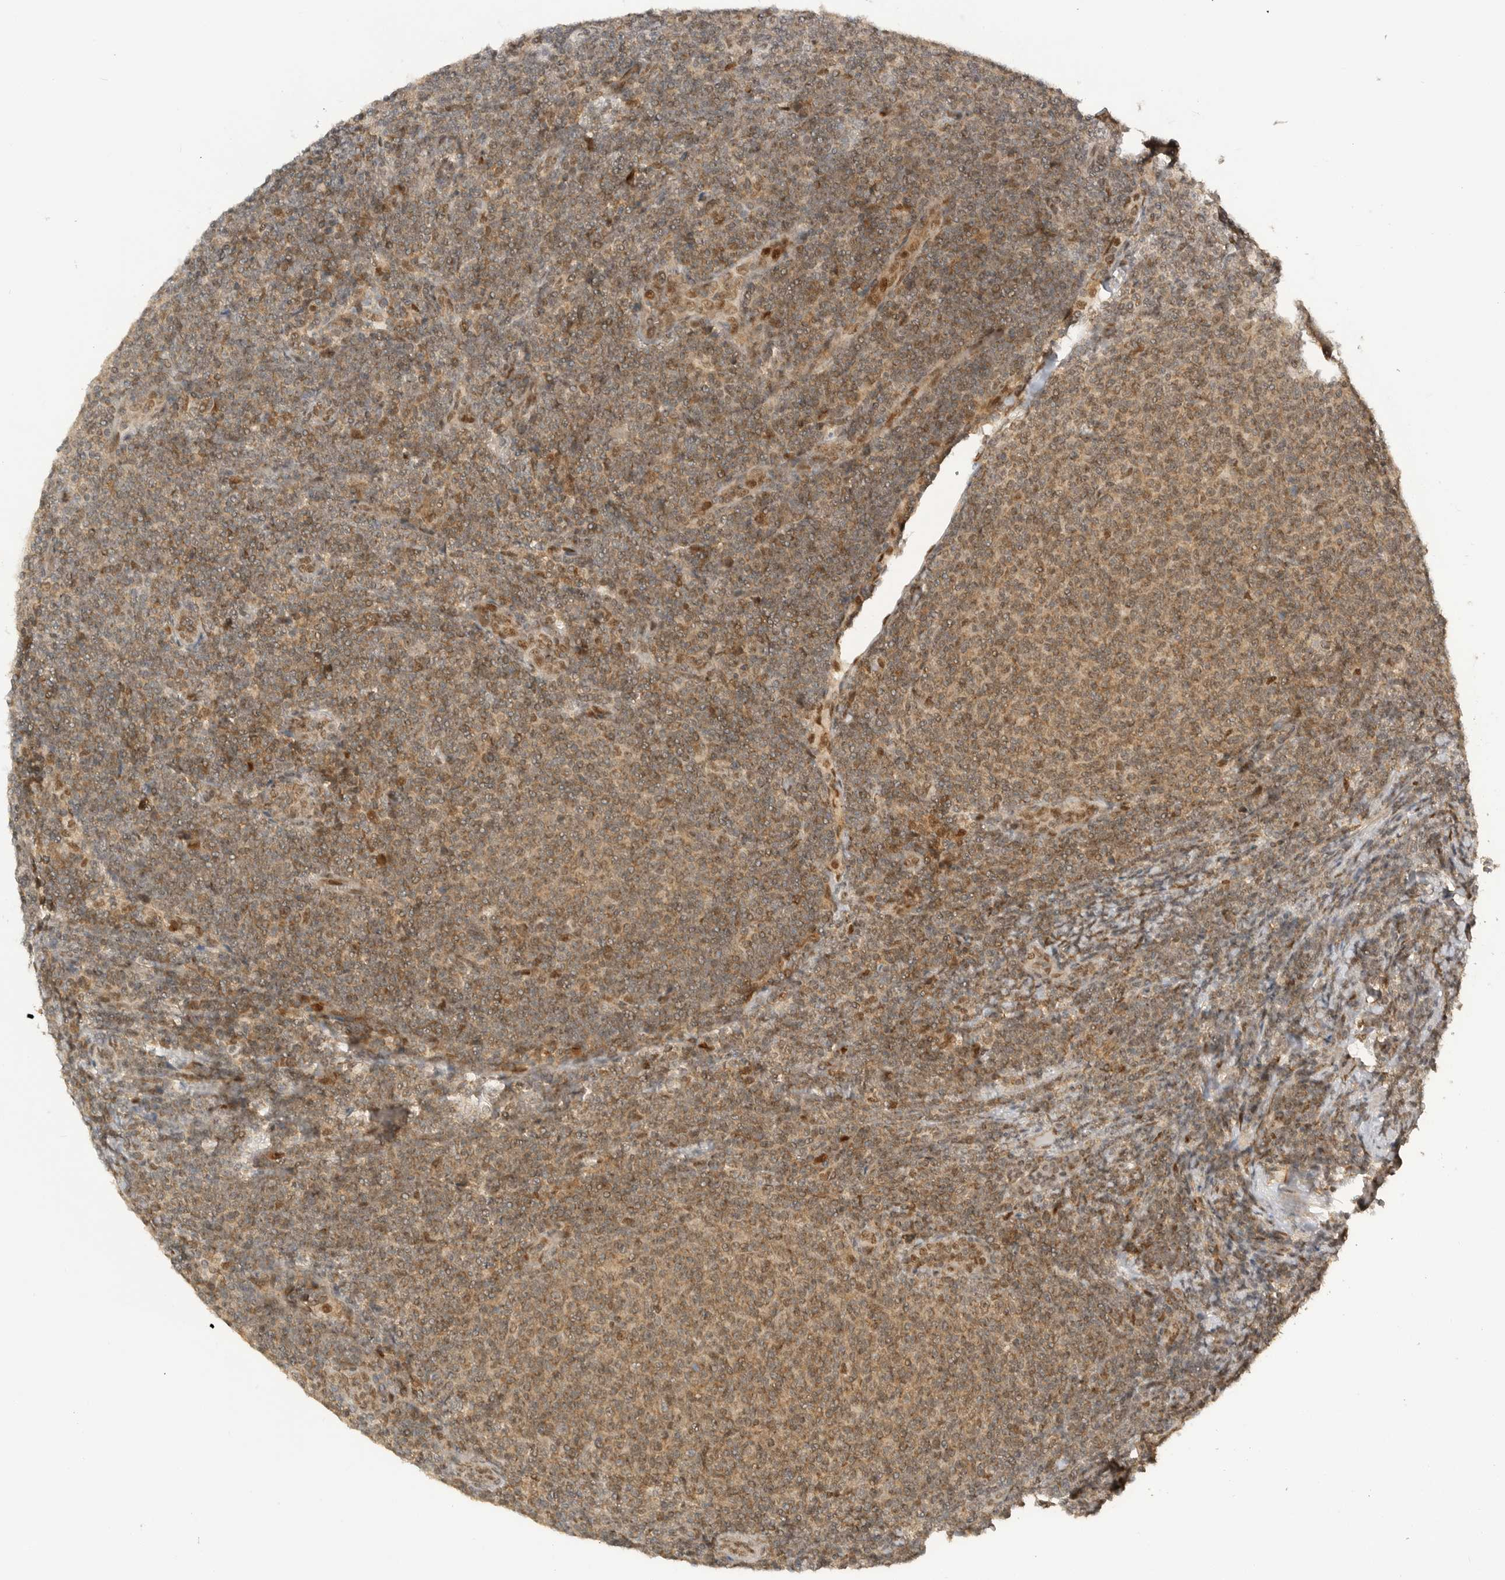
{"staining": {"intensity": "weak", "quantity": ">75%", "location": "cytoplasmic/membranous,nuclear"}, "tissue": "lymphoma", "cell_type": "Tumor cells", "image_type": "cancer", "snomed": [{"axis": "morphology", "description": "Malignant lymphoma, non-Hodgkin's type, Low grade"}, {"axis": "topography", "description": "Lymph node"}], "caption": "Immunohistochemical staining of human malignant lymphoma, non-Hodgkin's type (low-grade) displays low levels of weak cytoplasmic/membranous and nuclear expression in about >75% of tumor cells.", "gene": "ALKAL1", "patient": {"sex": "male", "age": 66}}